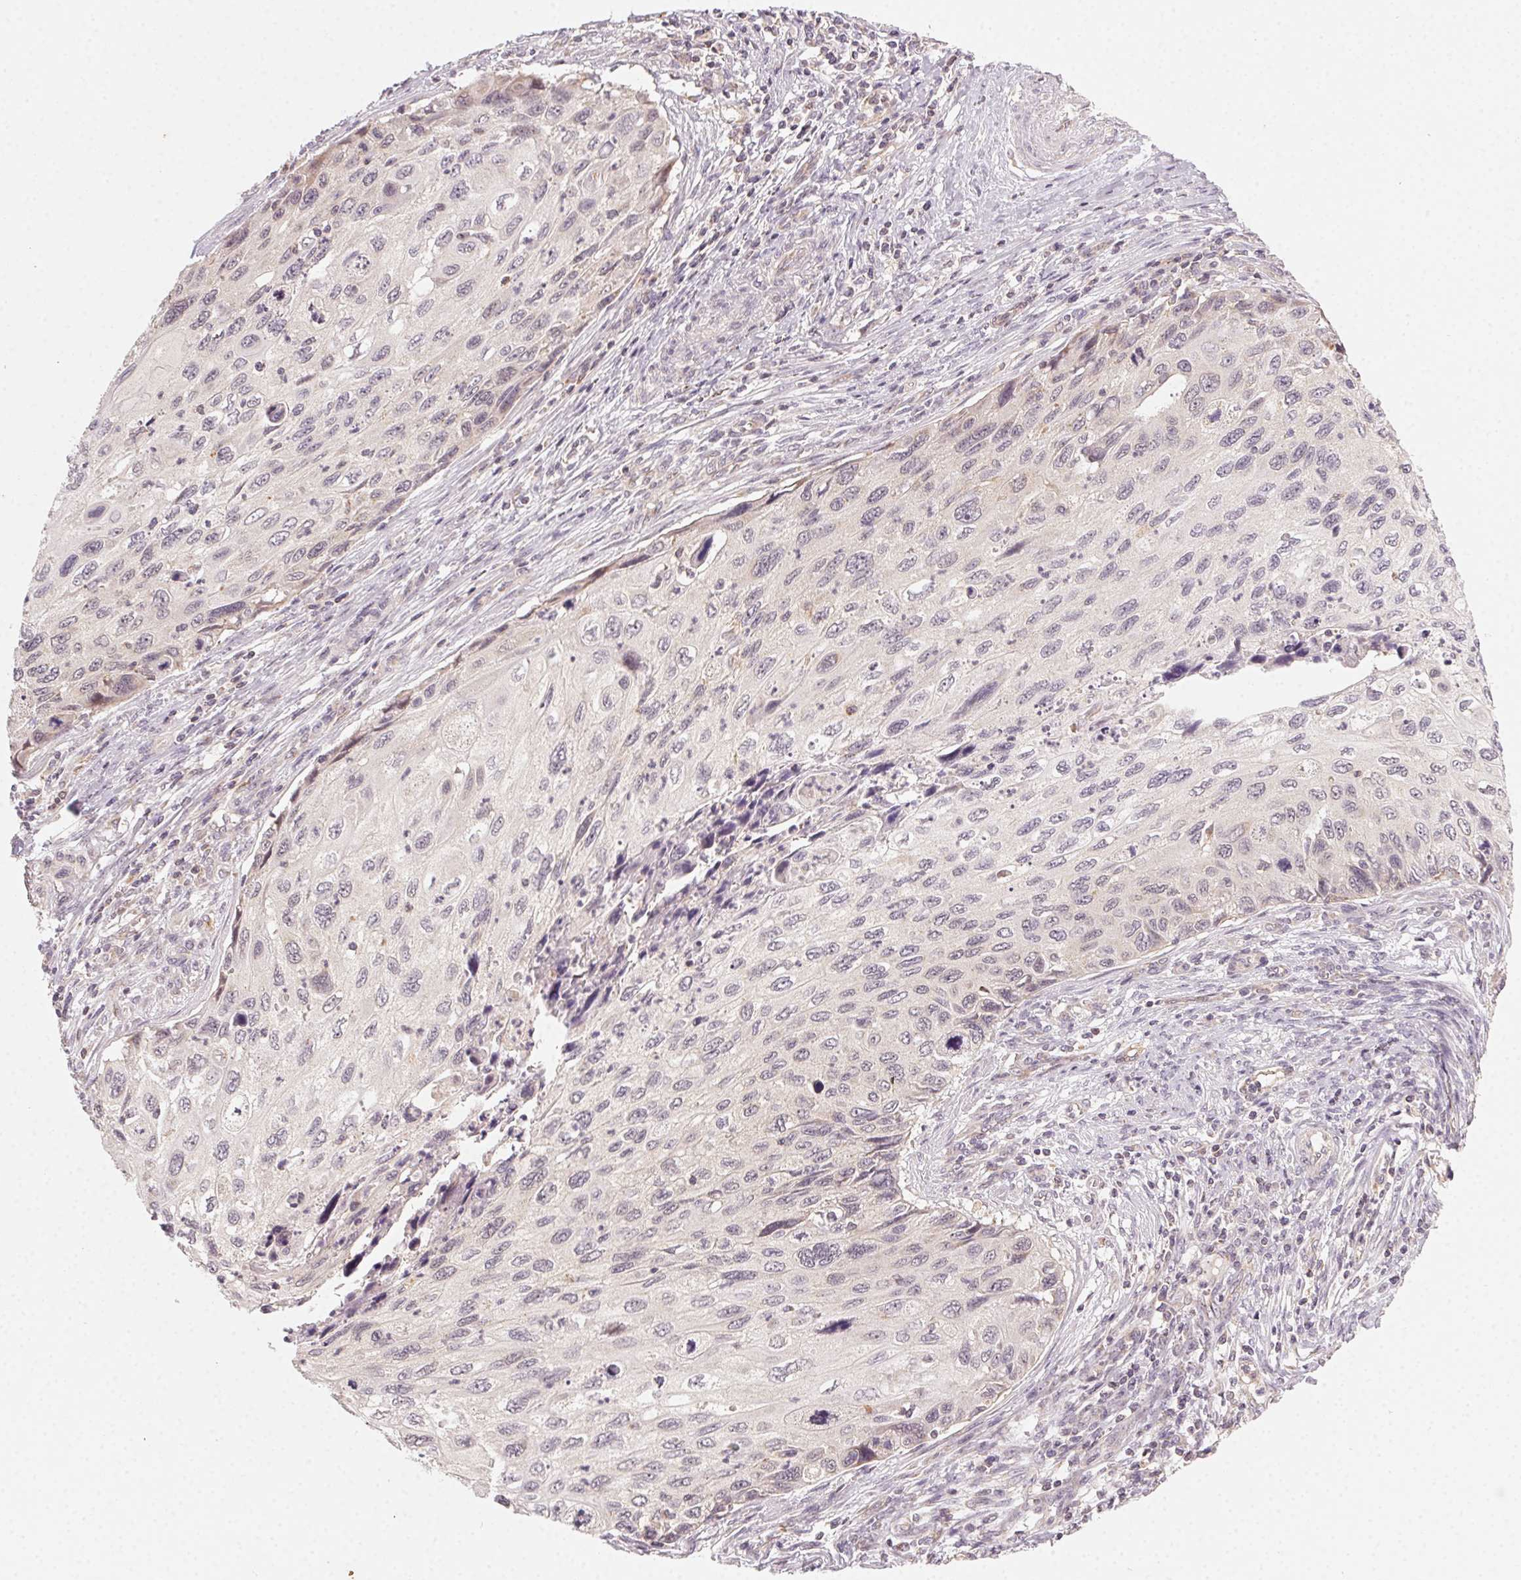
{"staining": {"intensity": "negative", "quantity": "none", "location": "none"}, "tissue": "cervical cancer", "cell_type": "Tumor cells", "image_type": "cancer", "snomed": [{"axis": "morphology", "description": "Squamous cell carcinoma, NOS"}, {"axis": "topography", "description": "Cervix"}], "caption": "Tumor cells show no significant protein staining in cervical cancer (squamous cell carcinoma).", "gene": "NCOA4", "patient": {"sex": "female", "age": 70}}